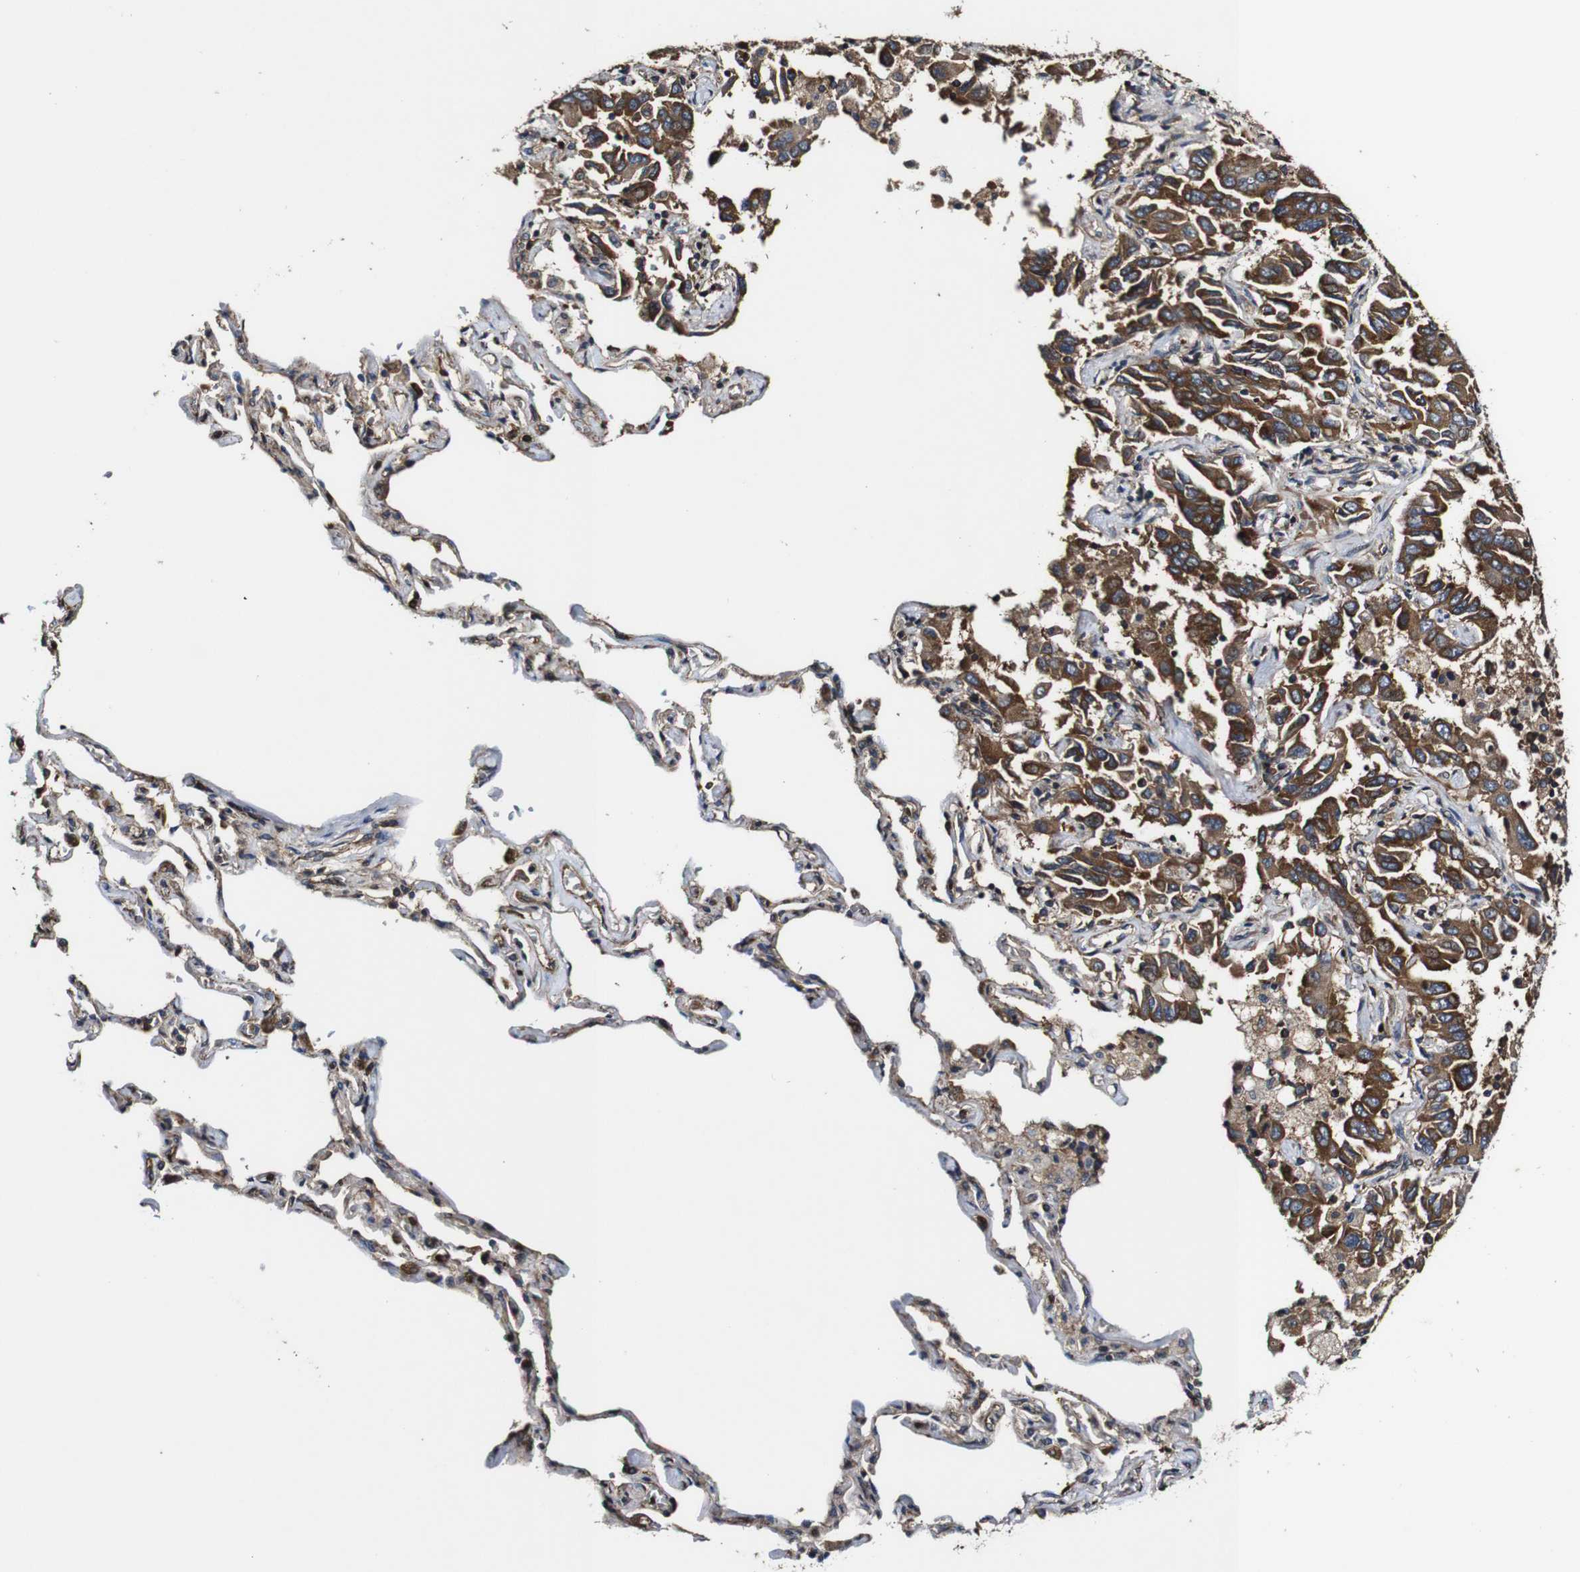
{"staining": {"intensity": "strong", "quantity": ">75%", "location": "cytoplasmic/membranous"}, "tissue": "lung cancer", "cell_type": "Tumor cells", "image_type": "cancer", "snomed": [{"axis": "morphology", "description": "Adenocarcinoma, NOS"}, {"axis": "topography", "description": "Lung"}], "caption": "Protein expression analysis of human lung cancer (adenocarcinoma) reveals strong cytoplasmic/membranous positivity in approximately >75% of tumor cells.", "gene": "TNIK", "patient": {"sex": "male", "age": 64}}